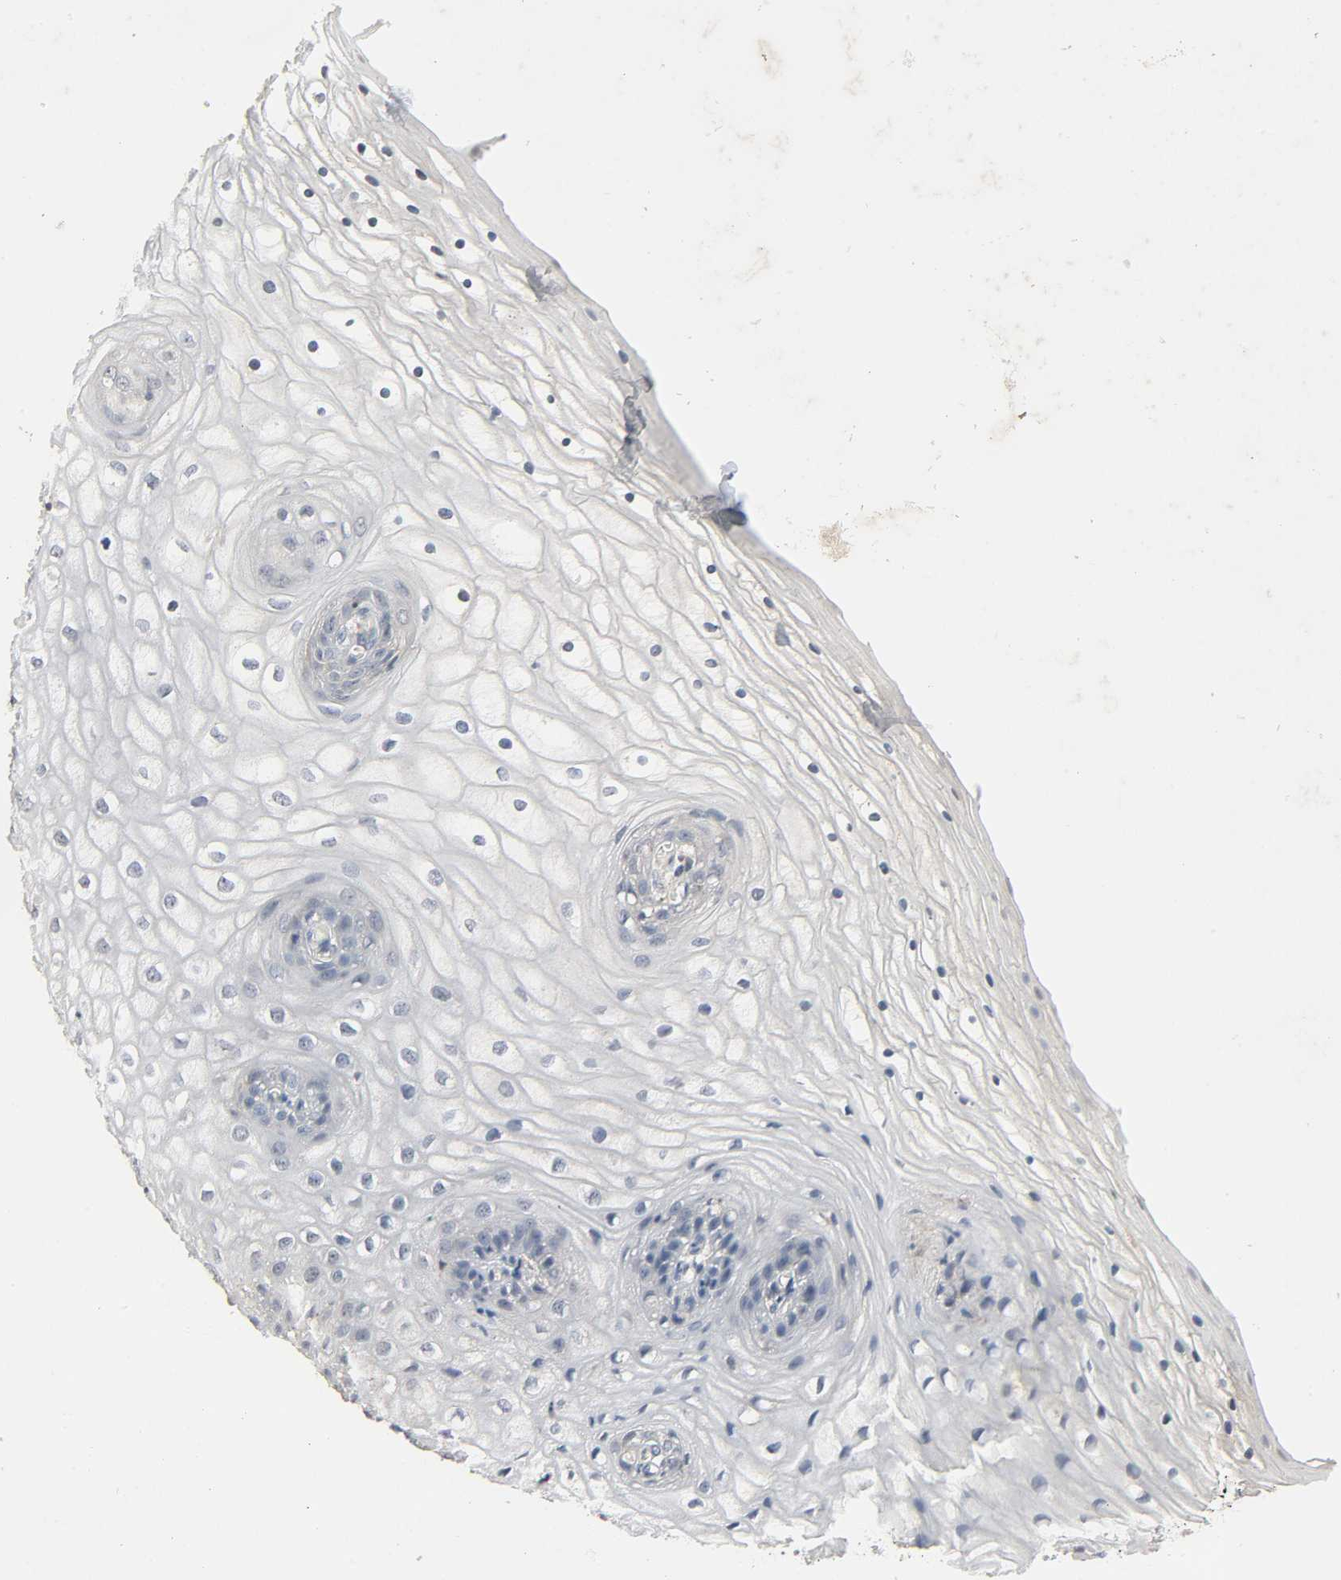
{"staining": {"intensity": "weak", "quantity": "<25%", "location": "cytoplasmic/membranous"}, "tissue": "vagina", "cell_type": "Squamous epithelial cells", "image_type": "normal", "snomed": [{"axis": "morphology", "description": "Normal tissue, NOS"}, {"axis": "topography", "description": "Vagina"}], "caption": "High magnification brightfield microscopy of benign vagina stained with DAB (brown) and counterstained with hematoxylin (blue): squamous epithelial cells show no significant expression. Nuclei are stained in blue.", "gene": "CD4", "patient": {"sex": "female", "age": 34}}